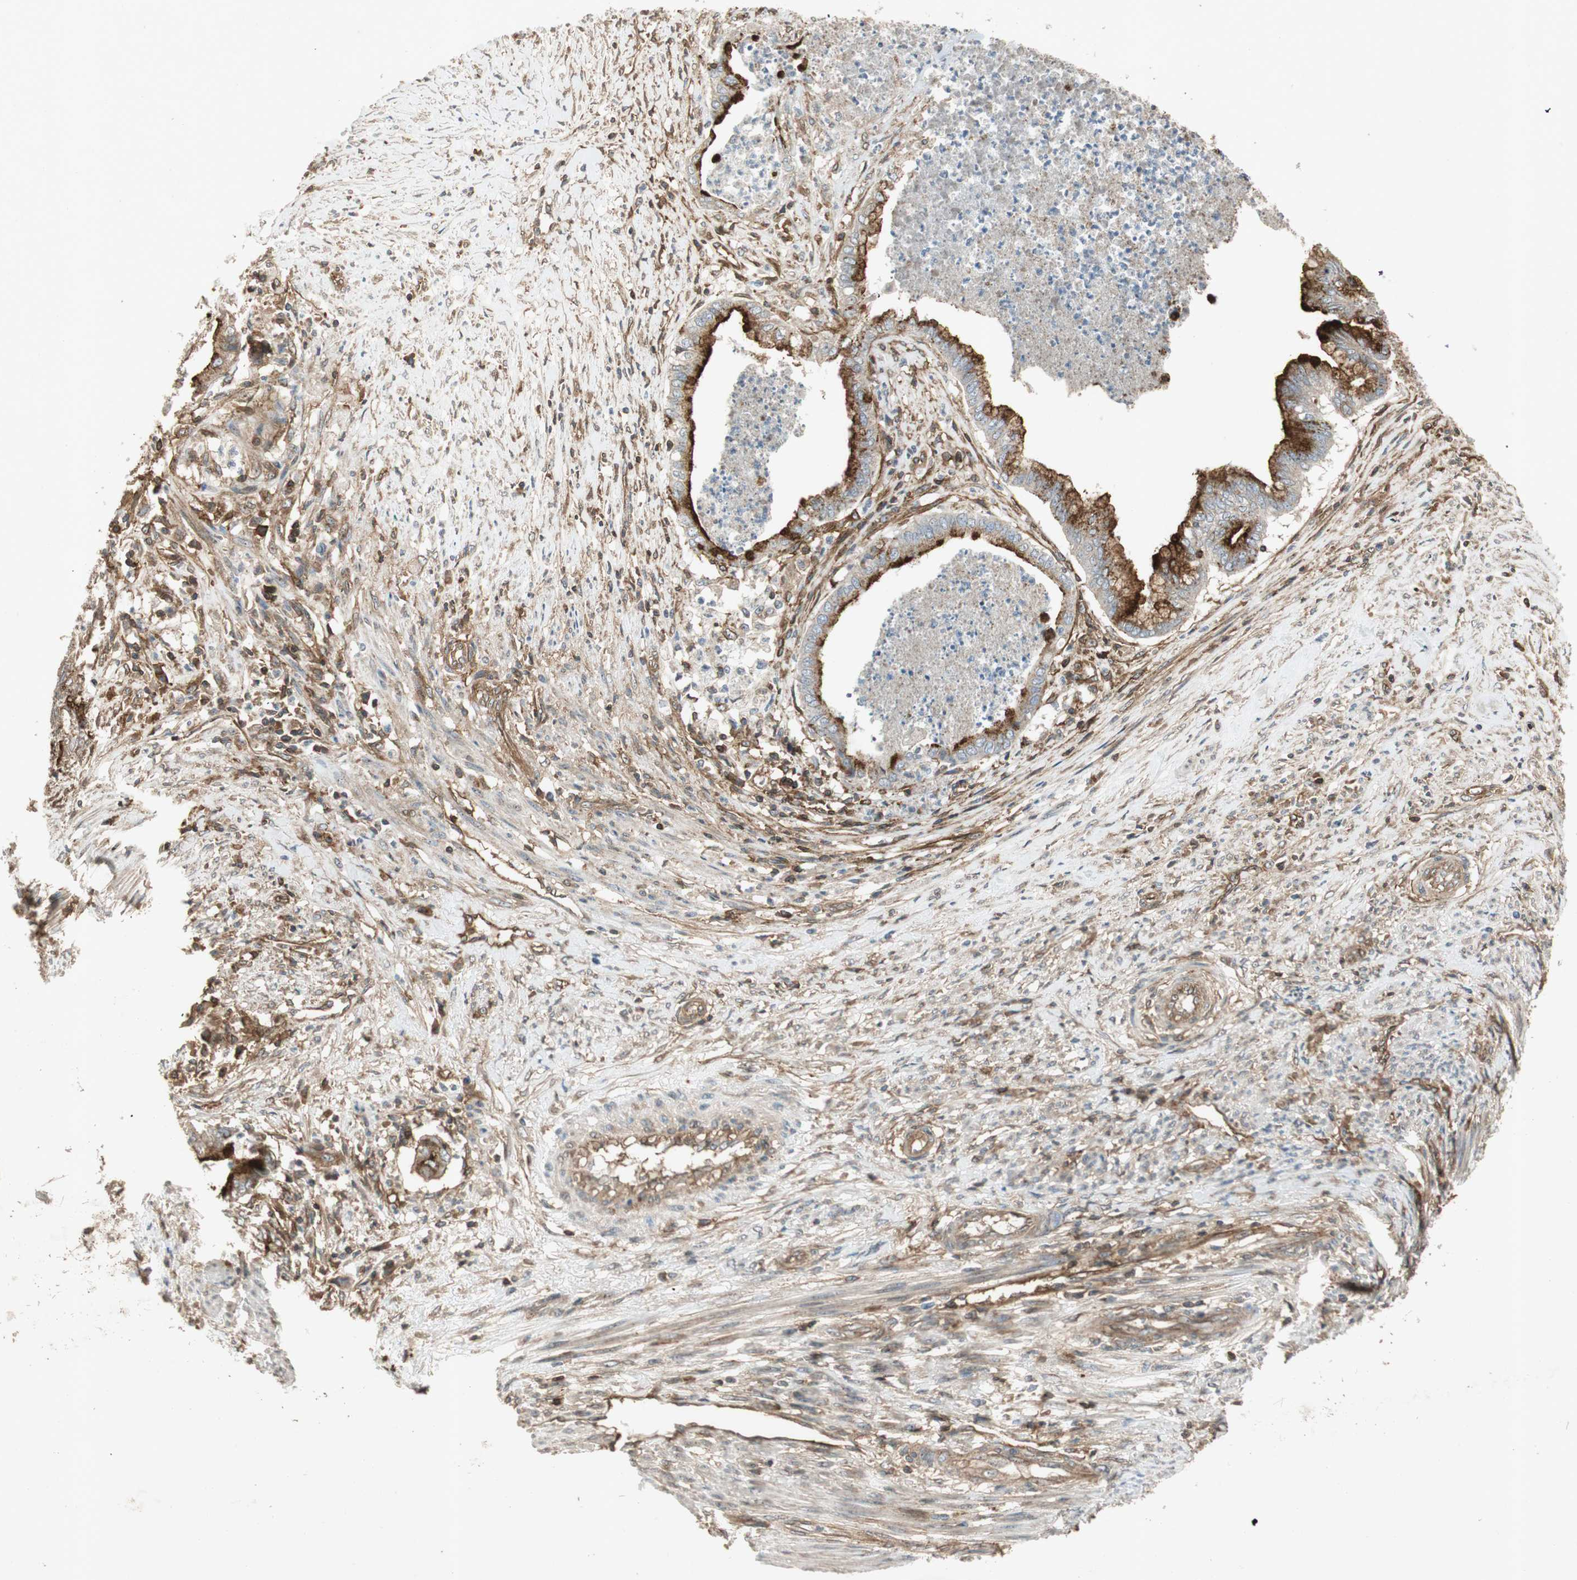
{"staining": {"intensity": "strong", "quantity": ">75%", "location": "cytoplasmic/membranous"}, "tissue": "endometrial cancer", "cell_type": "Tumor cells", "image_type": "cancer", "snomed": [{"axis": "morphology", "description": "Necrosis, NOS"}, {"axis": "morphology", "description": "Adenocarcinoma, NOS"}, {"axis": "topography", "description": "Endometrium"}], "caption": "Immunohistochemical staining of human endometrial cancer (adenocarcinoma) reveals high levels of strong cytoplasmic/membranous staining in about >75% of tumor cells.", "gene": "BTN3A3", "patient": {"sex": "female", "age": 79}}